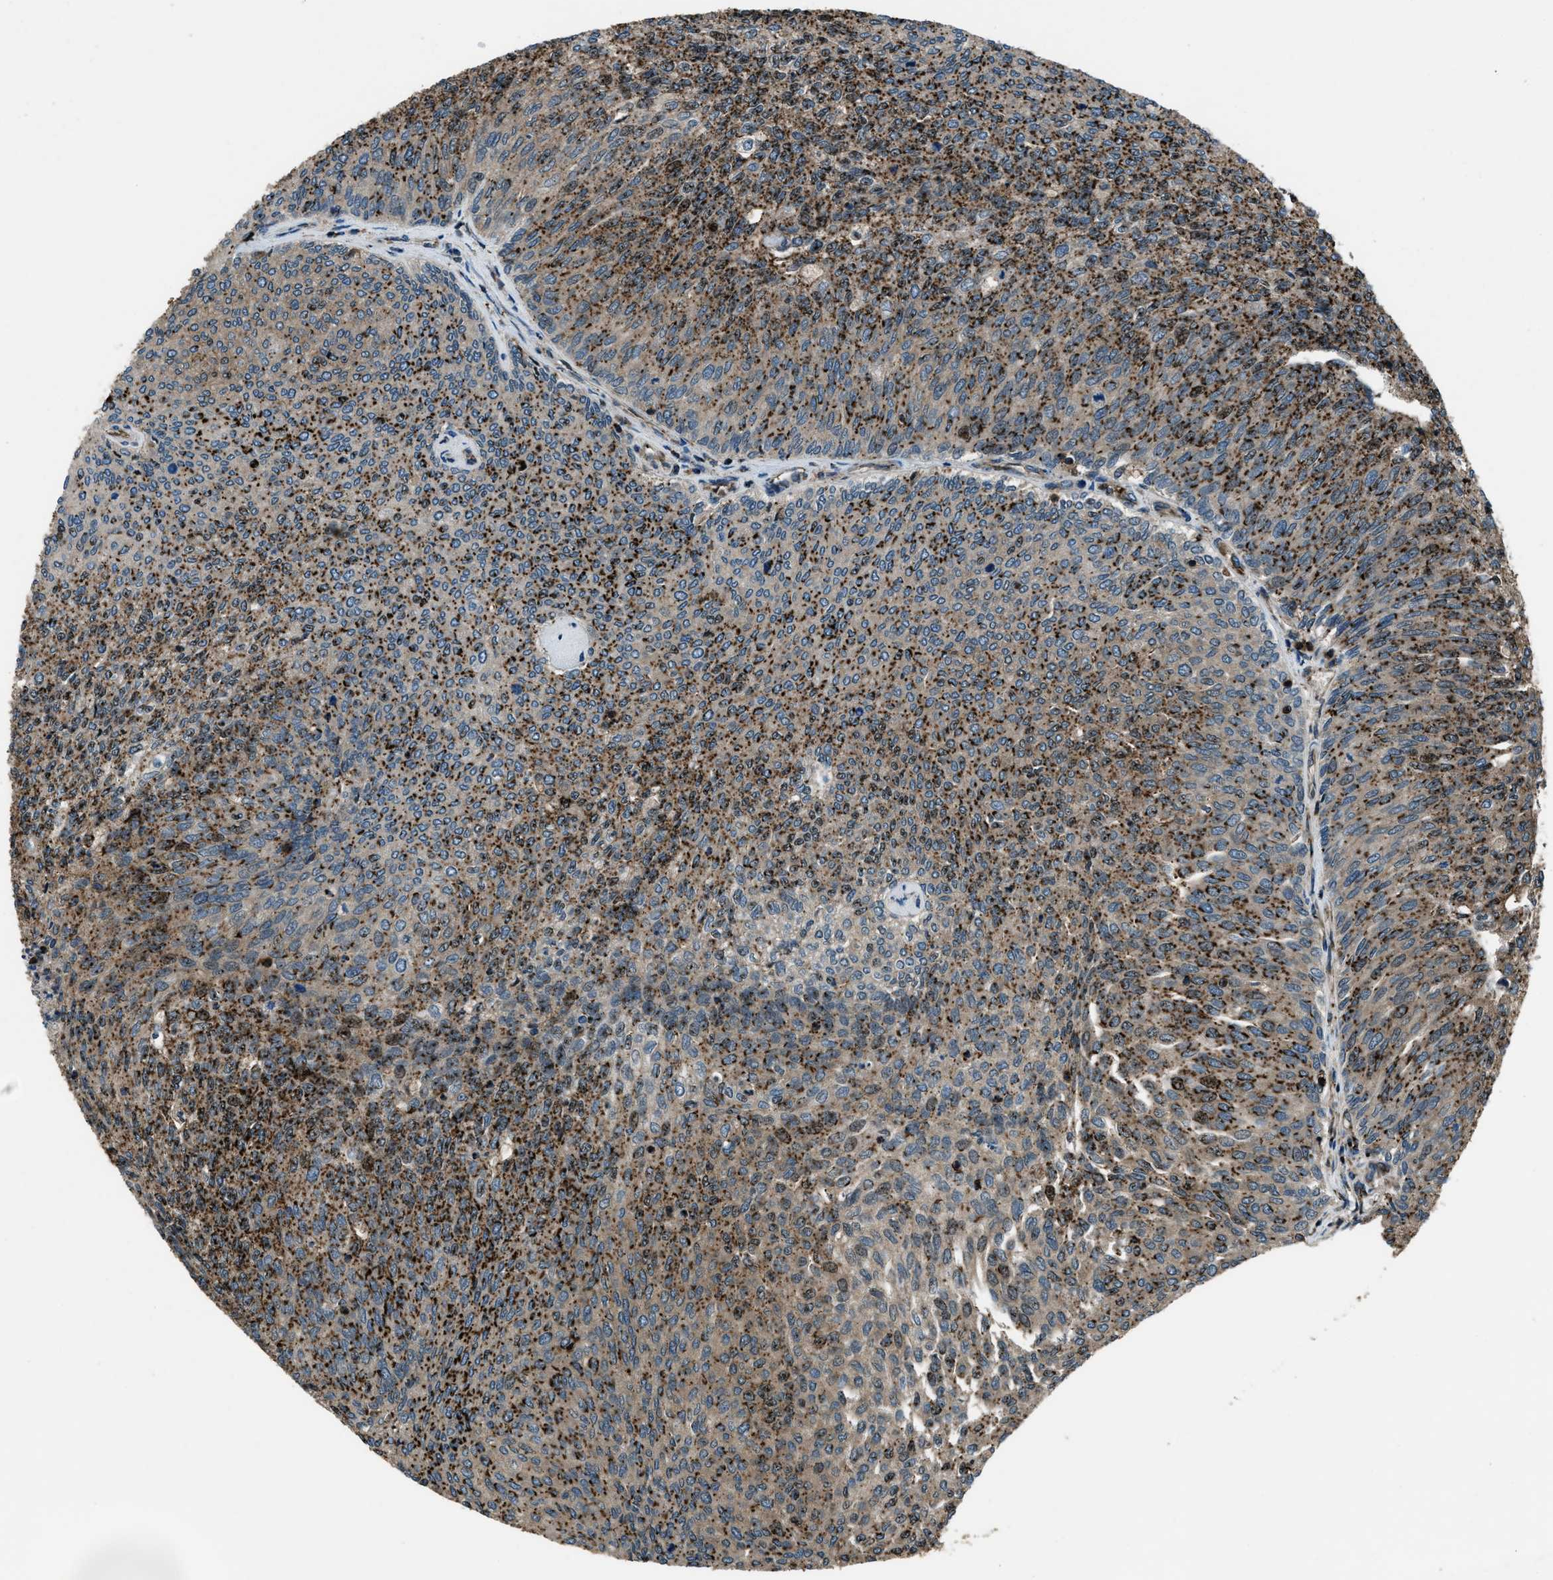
{"staining": {"intensity": "moderate", "quantity": ">75%", "location": "cytoplasmic/membranous"}, "tissue": "urothelial cancer", "cell_type": "Tumor cells", "image_type": "cancer", "snomed": [{"axis": "morphology", "description": "Urothelial carcinoma, Low grade"}, {"axis": "topography", "description": "Urinary bladder"}], "caption": "Urothelial cancer stained with immunohistochemistry shows moderate cytoplasmic/membranous expression in approximately >75% of tumor cells.", "gene": "SNX30", "patient": {"sex": "female", "age": 79}}